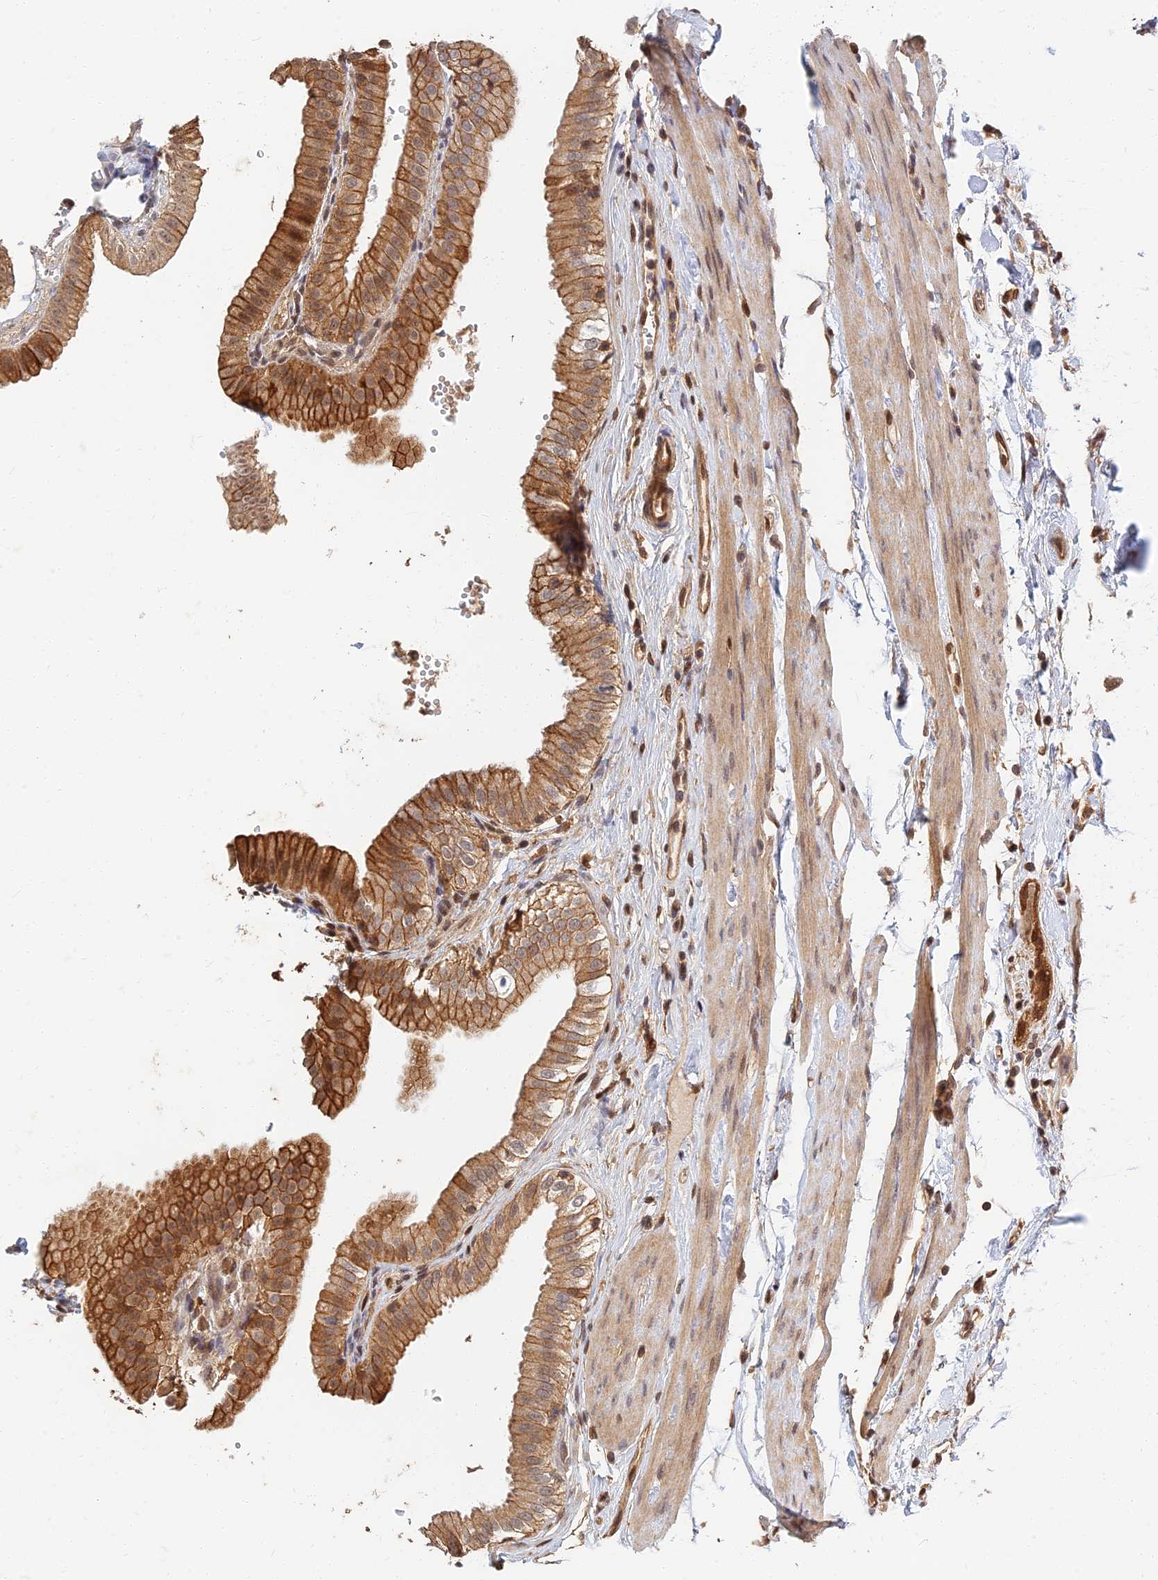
{"staining": {"intensity": "strong", "quantity": ">75%", "location": "cytoplasmic/membranous,nuclear"}, "tissue": "gallbladder", "cell_type": "Glandular cells", "image_type": "normal", "snomed": [{"axis": "morphology", "description": "Normal tissue, NOS"}, {"axis": "topography", "description": "Gallbladder"}], "caption": "Human gallbladder stained with a brown dye shows strong cytoplasmic/membranous,nuclear positive positivity in about >75% of glandular cells.", "gene": "LRRN3", "patient": {"sex": "female", "age": 61}}